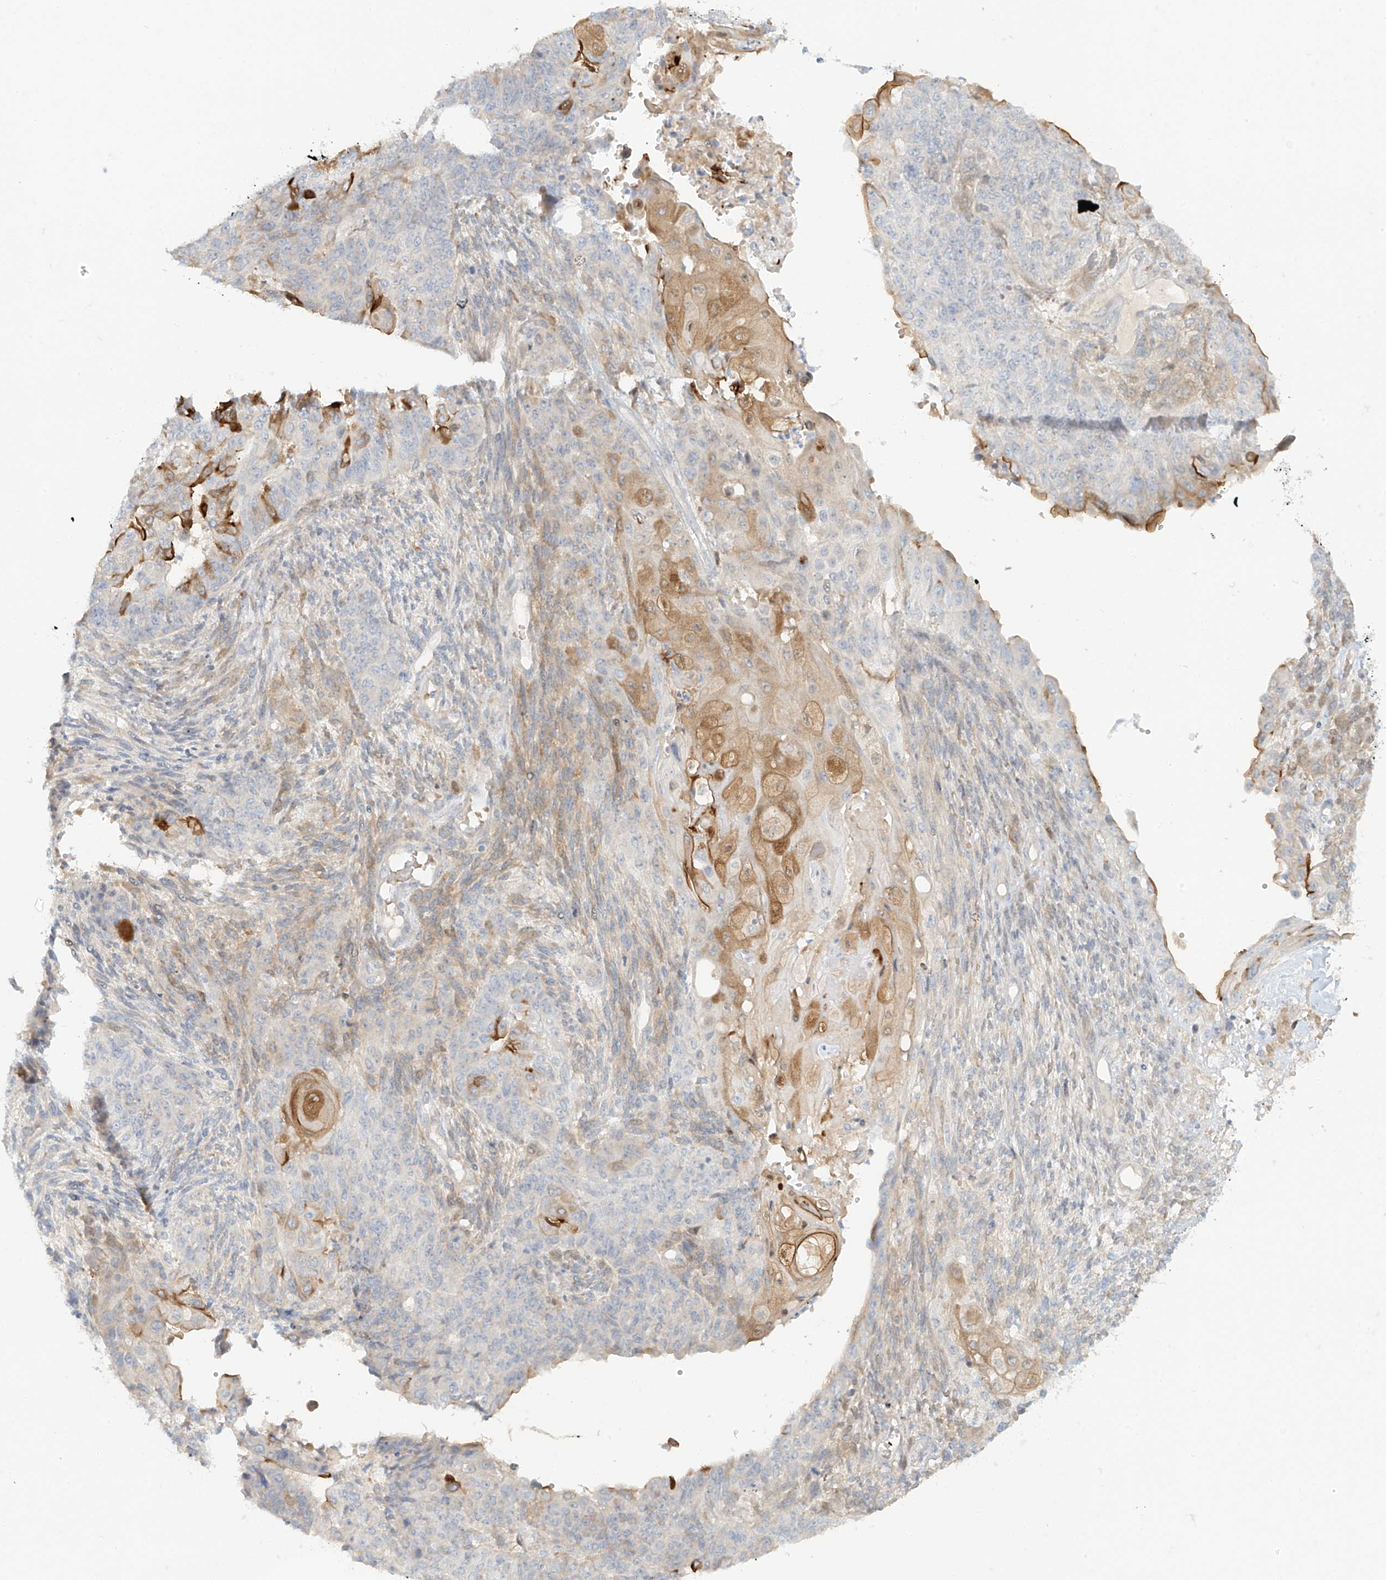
{"staining": {"intensity": "moderate", "quantity": "<25%", "location": "cytoplasmic/membranous"}, "tissue": "endometrial cancer", "cell_type": "Tumor cells", "image_type": "cancer", "snomed": [{"axis": "morphology", "description": "Adenocarcinoma, NOS"}, {"axis": "topography", "description": "Endometrium"}], "caption": "The photomicrograph demonstrates immunohistochemical staining of adenocarcinoma (endometrial). There is moderate cytoplasmic/membranous positivity is appreciated in about <25% of tumor cells.", "gene": "UPK1B", "patient": {"sex": "female", "age": 32}}